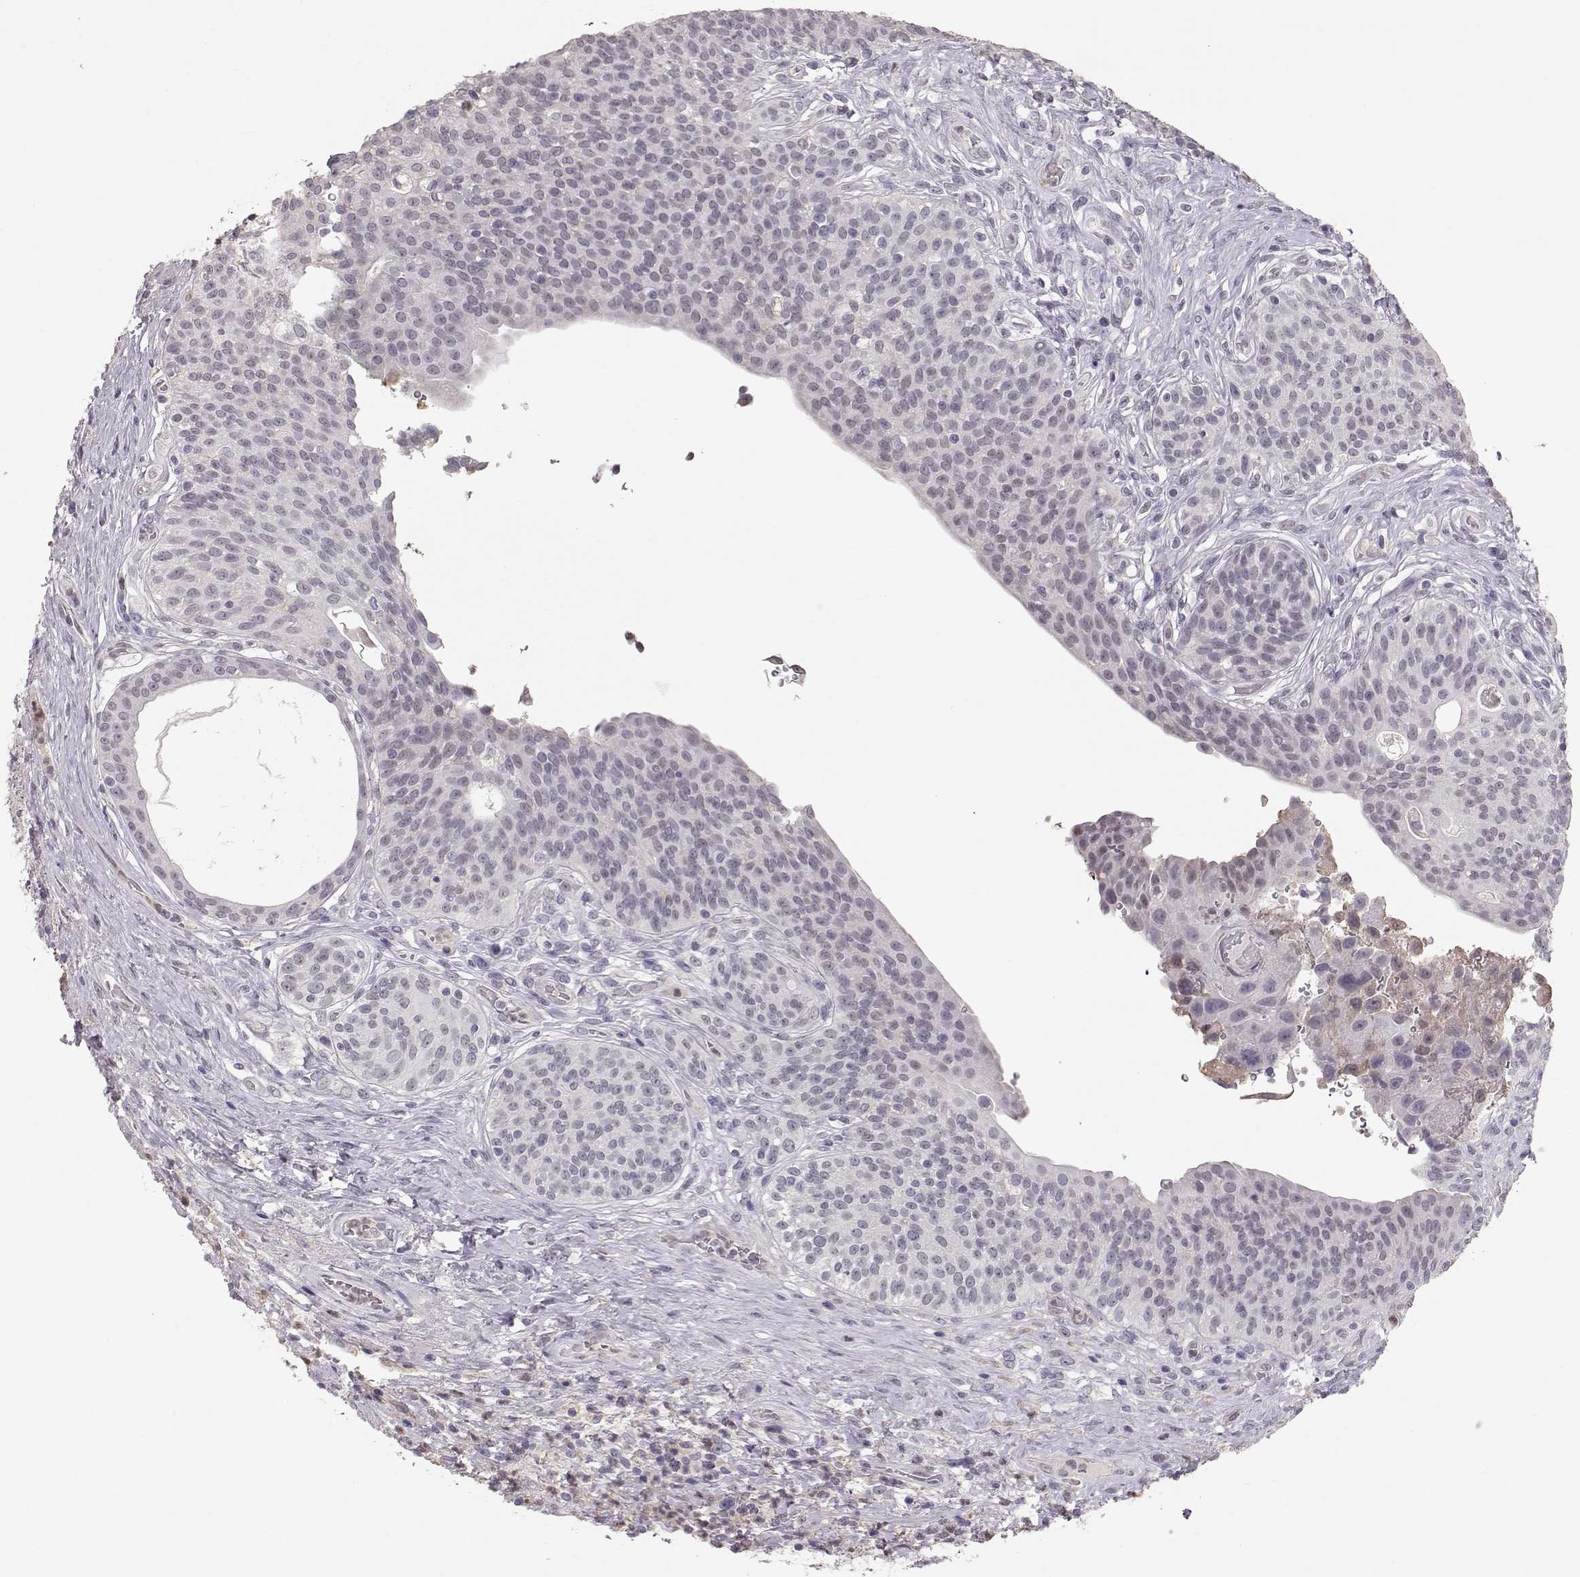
{"staining": {"intensity": "negative", "quantity": "none", "location": "none"}, "tissue": "urothelial cancer", "cell_type": "Tumor cells", "image_type": "cancer", "snomed": [{"axis": "morphology", "description": "Urothelial carcinoma, High grade"}, {"axis": "topography", "description": "Urinary bladder"}], "caption": "An image of urothelial cancer stained for a protein demonstrates no brown staining in tumor cells.", "gene": "POU1F1", "patient": {"sex": "male", "age": 79}}